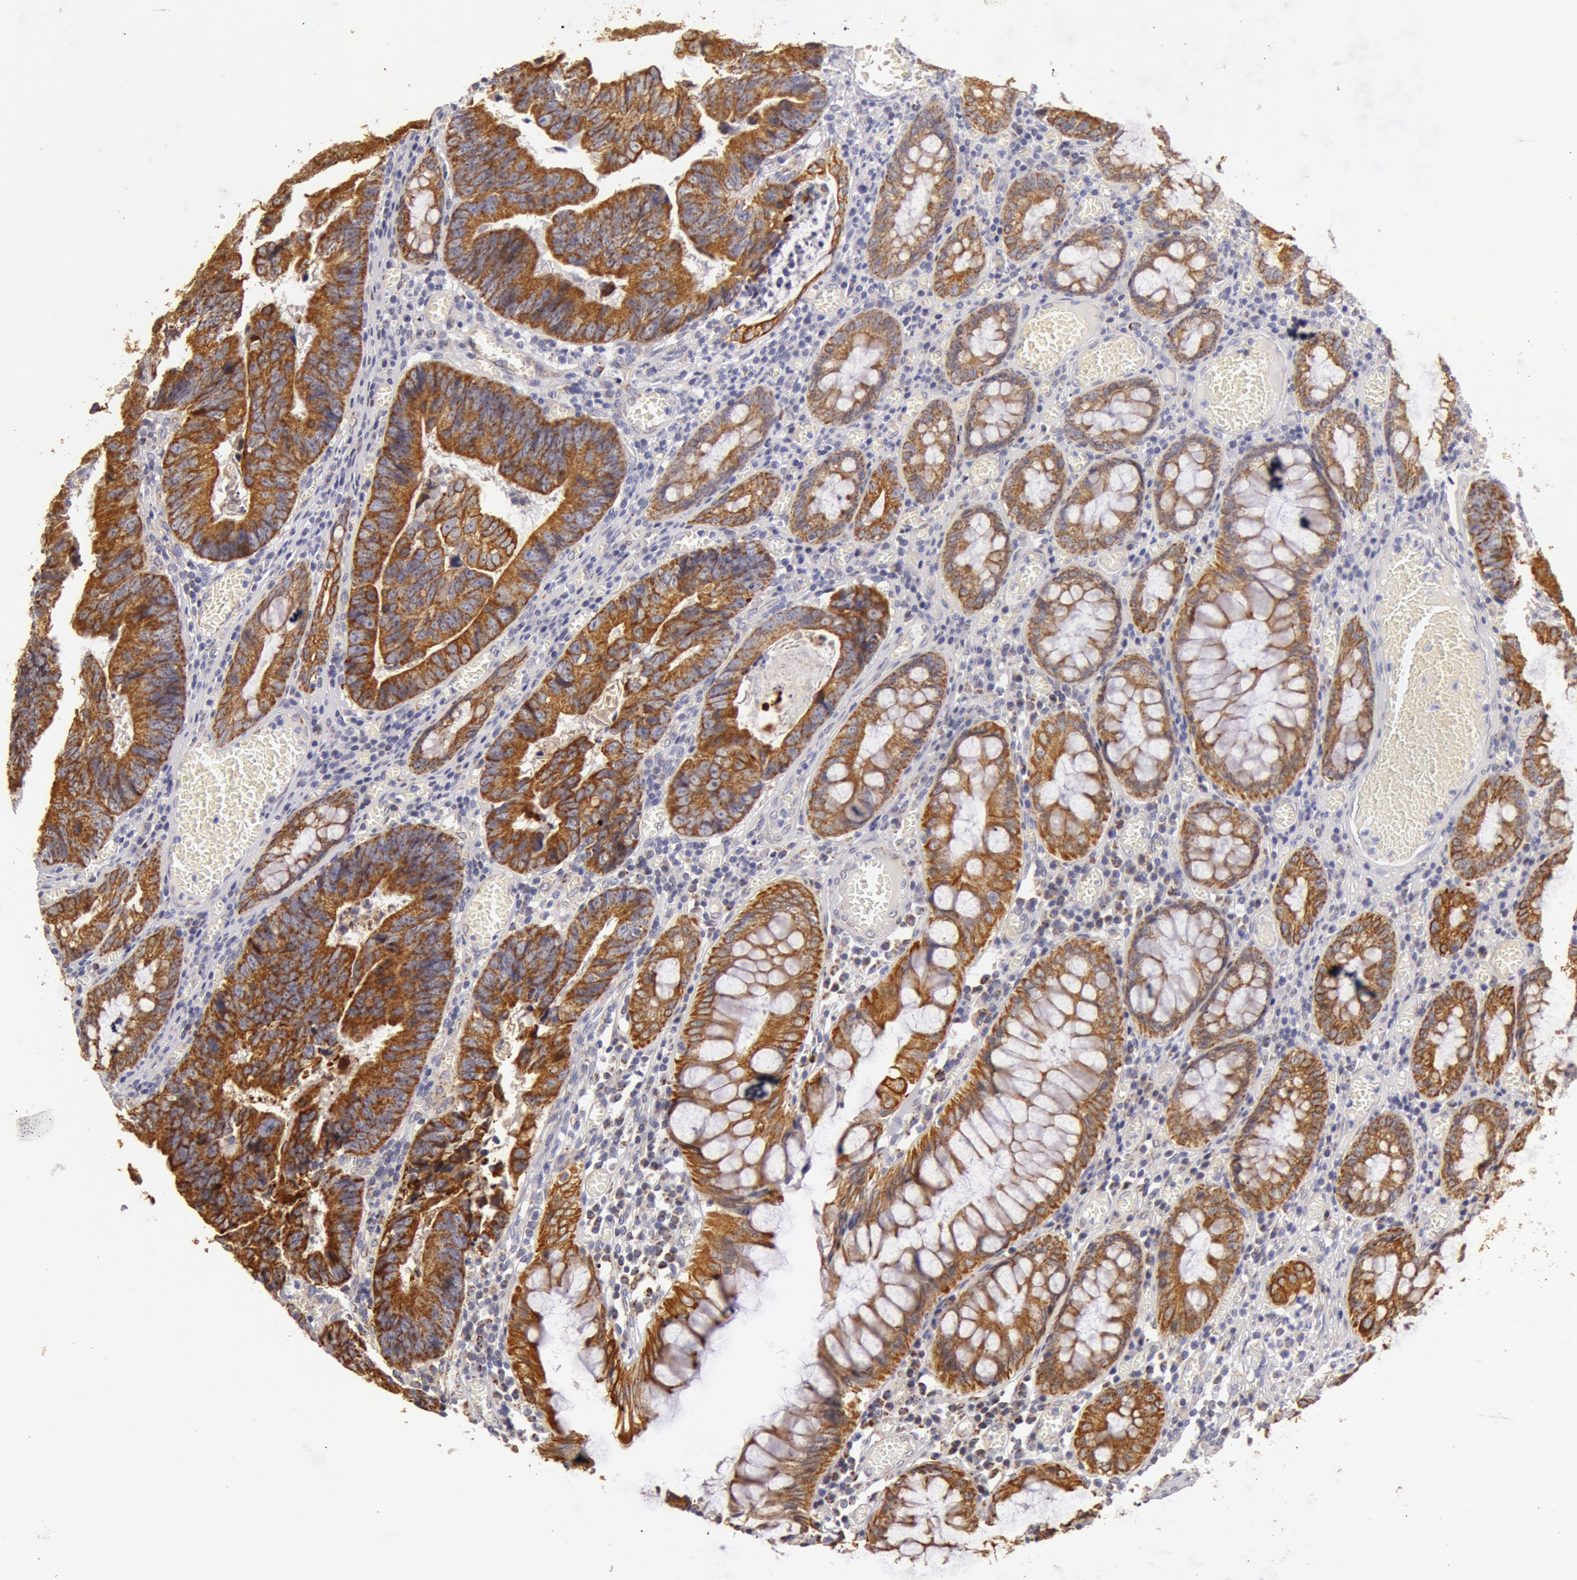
{"staining": {"intensity": "moderate", "quantity": ">75%", "location": "cytoplasmic/membranous"}, "tissue": "colorectal cancer", "cell_type": "Tumor cells", "image_type": "cancer", "snomed": [{"axis": "morphology", "description": "Adenocarcinoma, NOS"}, {"axis": "topography", "description": "Rectum"}], "caption": "This histopathology image displays colorectal adenocarcinoma stained with IHC to label a protein in brown. The cytoplasmic/membranous of tumor cells show moderate positivity for the protein. Nuclei are counter-stained blue.", "gene": "KRT18", "patient": {"sex": "female", "age": 98}}